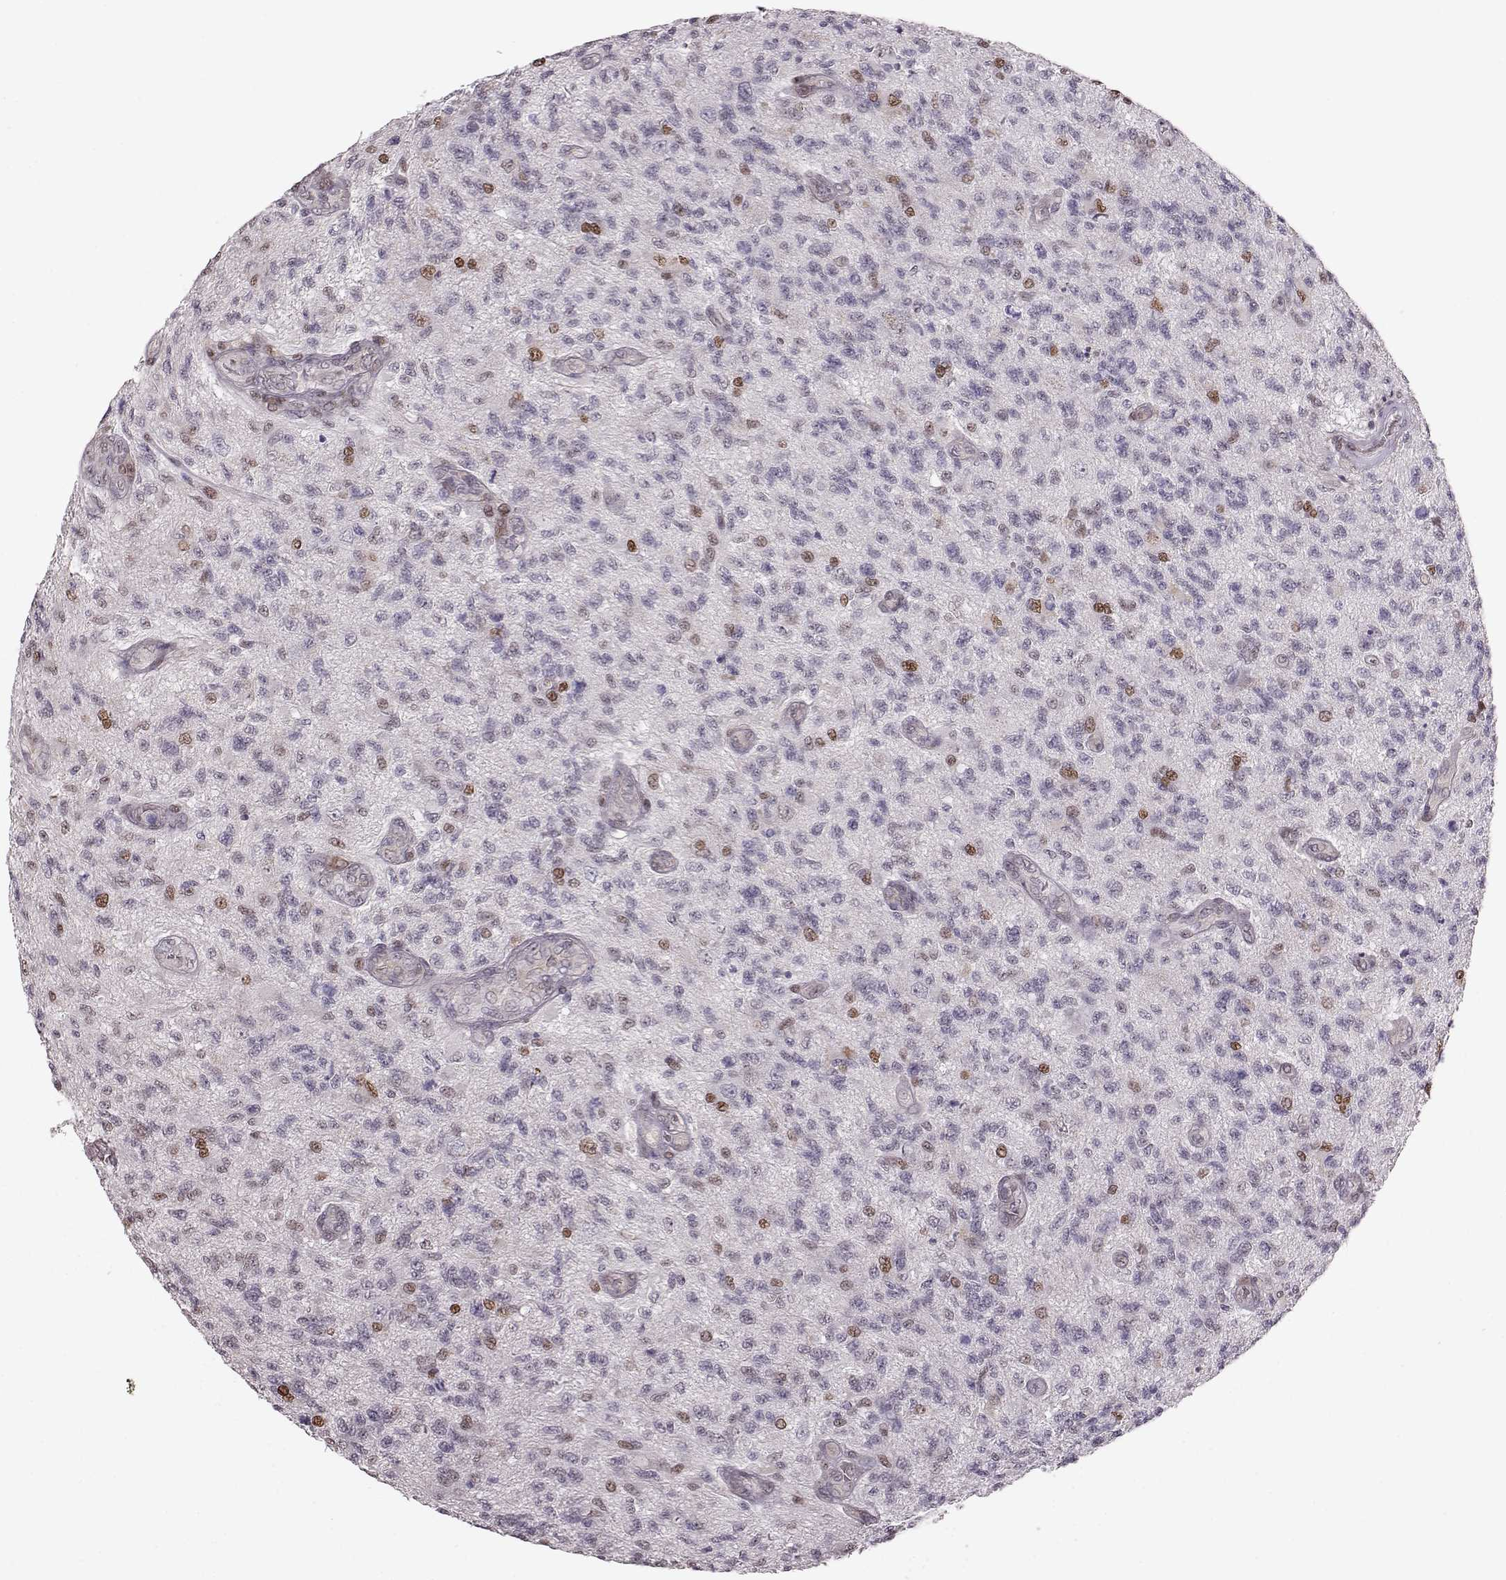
{"staining": {"intensity": "moderate", "quantity": "<25%", "location": "nuclear"}, "tissue": "glioma", "cell_type": "Tumor cells", "image_type": "cancer", "snomed": [{"axis": "morphology", "description": "Glioma, malignant, High grade"}, {"axis": "topography", "description": "Brain"}], "caption": "High-power microscopy captured an immunohistochemistry (IHC) photomicrograph of malignant high-grade glioma, revealing moderate nuclear expression in about <25% of tumor cells.", "gene": "KLF6", "patient": {"sex": "male", "age": 56}}